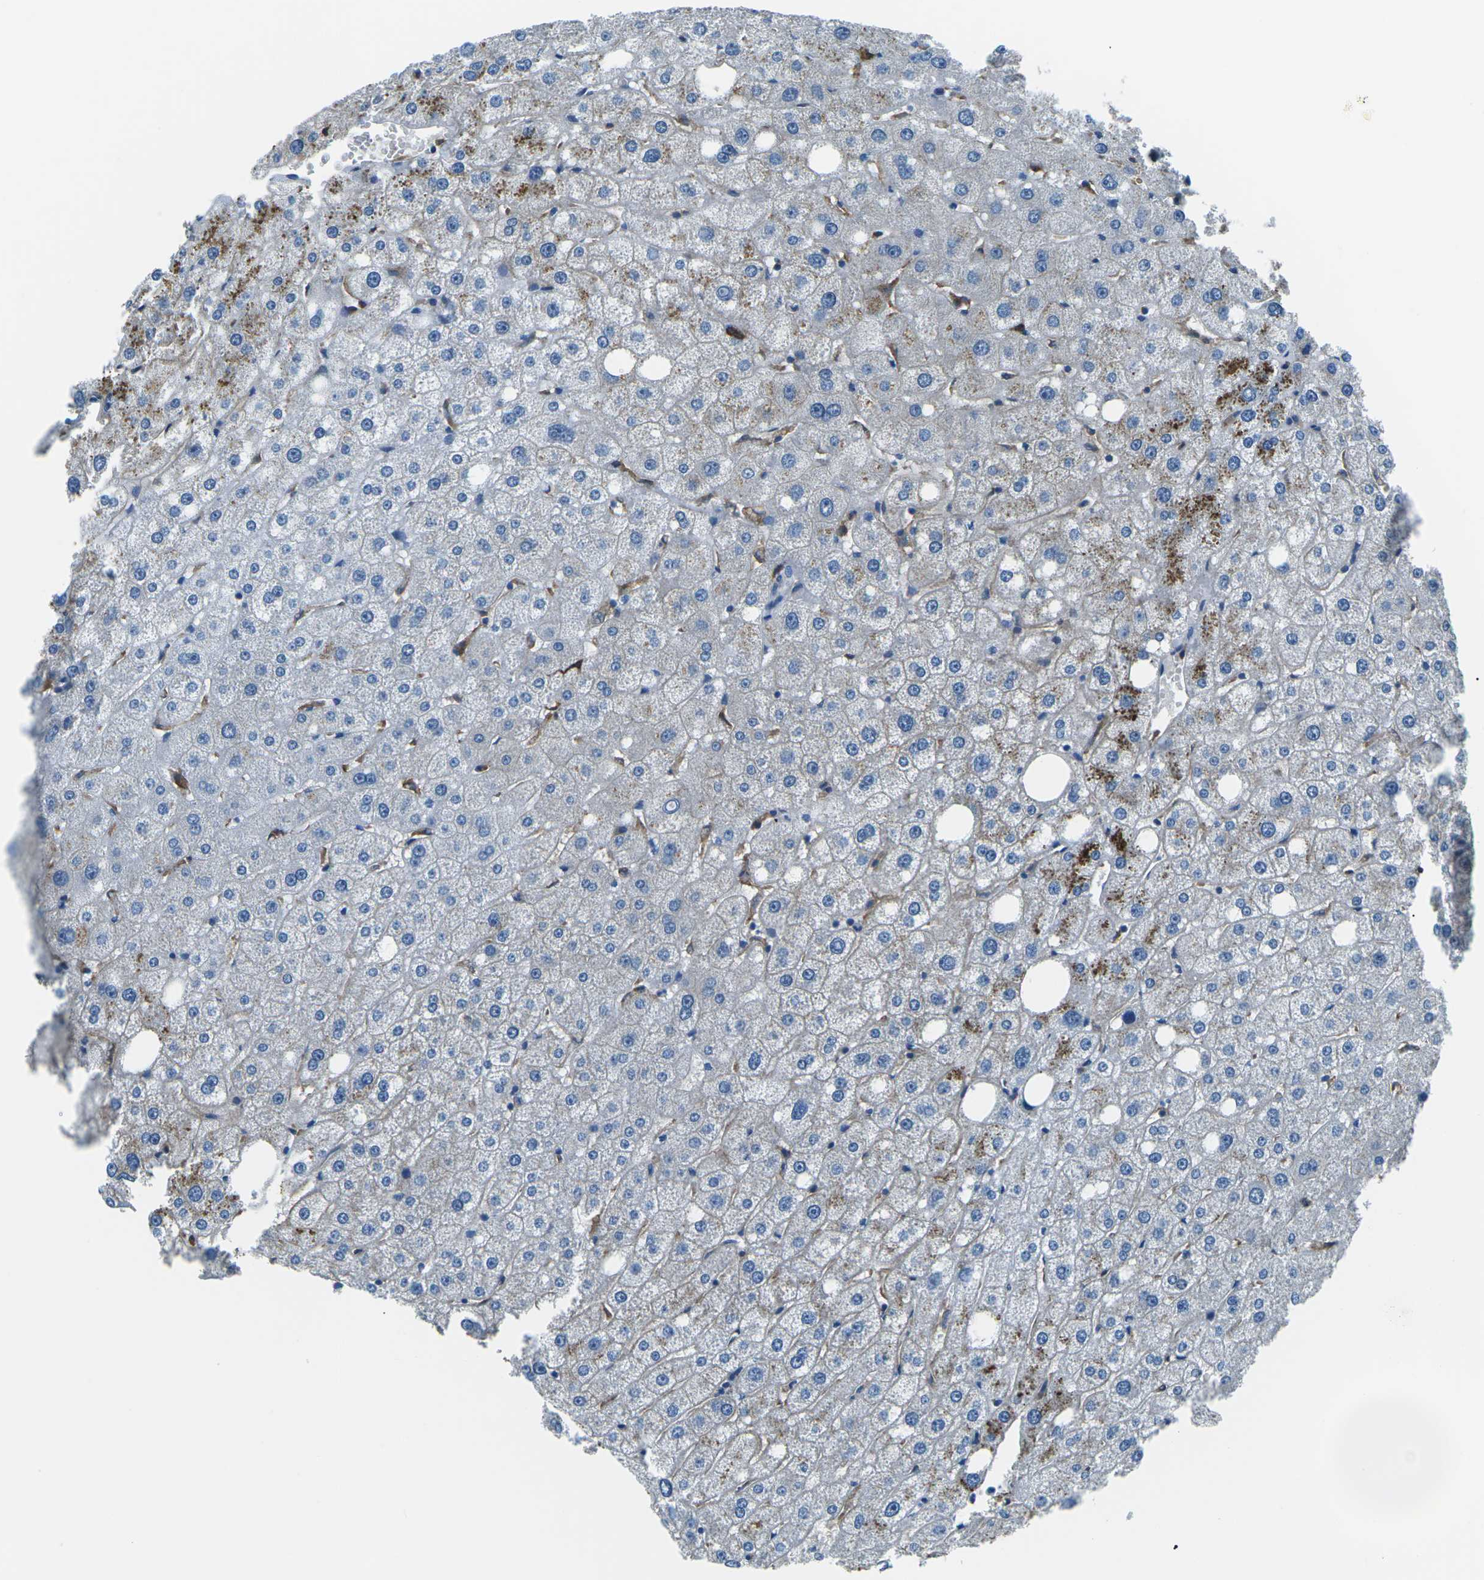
{"staining": {"intensity": "negative", "quantity": "none", "location": "none"}, "tissue": "liver", "cell_type": "Cholangiocytes", "image_type": "normal", "snomed": [{"axis": "morphology", "description": "Normal tissue, NOS"}, {"axis": "topography", "description": "Liver"}], "caption": "Cholangiocytes show no significant expression in unremarkable liver. (Brightfield microscopy of DAB immunohistochemistry at high magnification).", "gene": "CD1D", "patient": {"sex": "male", "age": 73}}